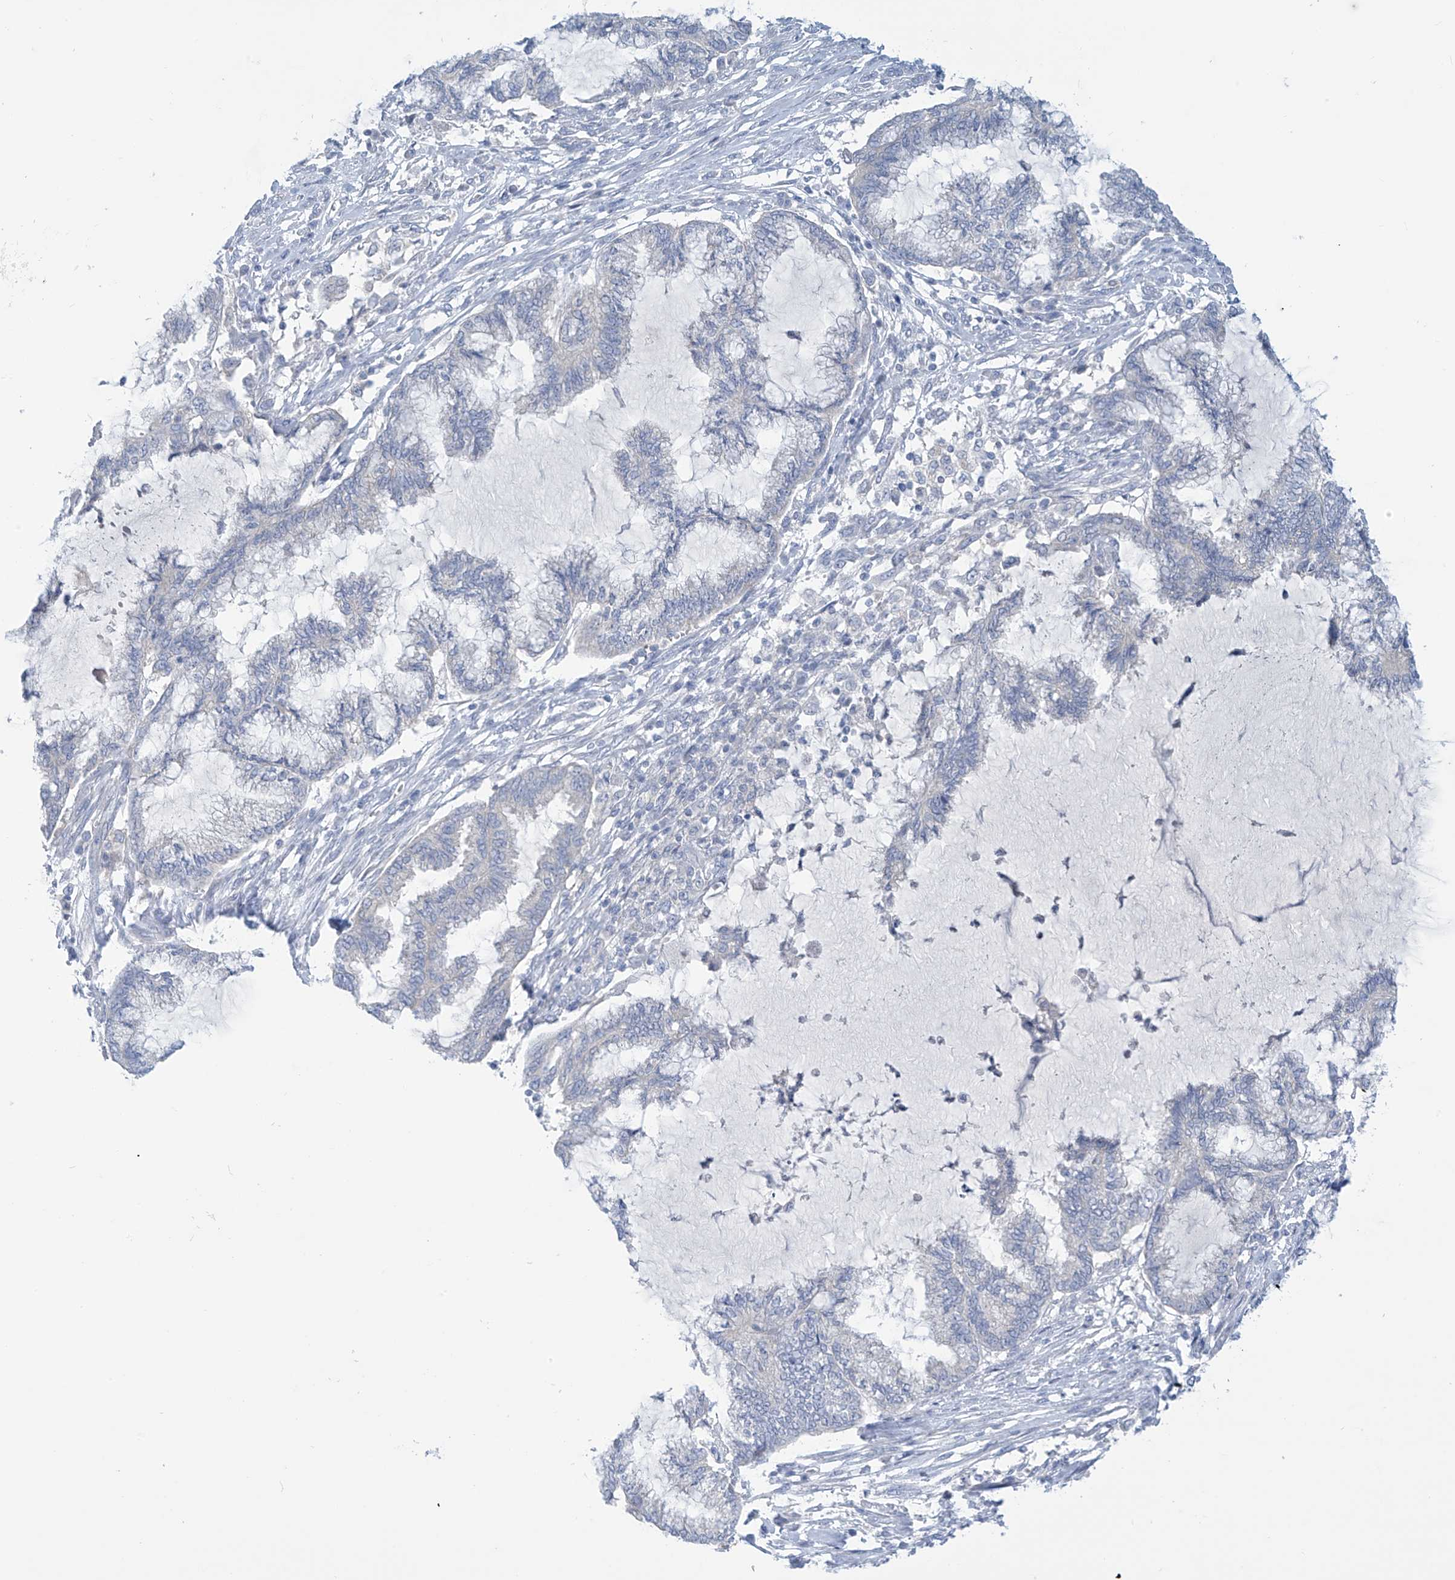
{"staining": {"intensity": "negative", "quantity": "none", "location": "none"}, "tissue": "endometrial cancer", "cell_type": "Tumor cells", "image_type": "cancer", "snomed": [{"axis": "morphology", "description": "Adenocarcinoma, NOS"}, {"axis": "topography", "description": "Endometrium"}], "caption": "This micrograph is of endometrial cancer stained with IHC to label a protein in brown with the nuclei are counter-stained blue. There is no staining in tumor cells.", "gene": "SLC6A12", "patient": {"sex": "female", "age": 86}}